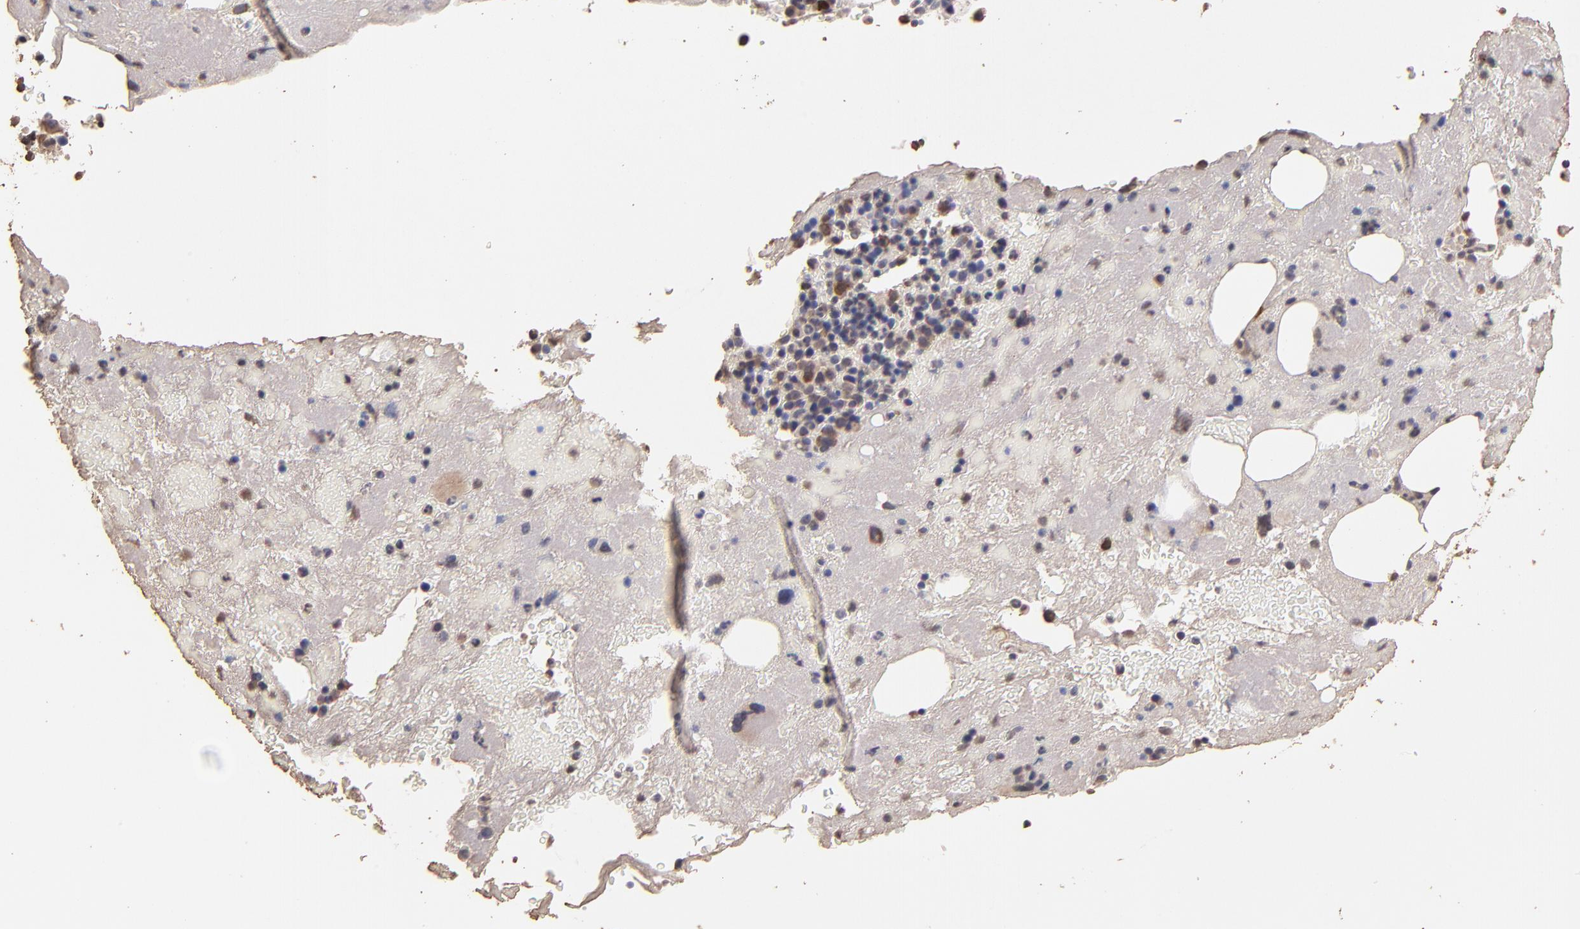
{"staining": {"intensity": "moderate", "quantity": "25%-75%", "location": "cytoplasmic/membranous"}, "tissue": "bone marrow", "cell_type": "Hematopoietic cells", "image_type": "normal", "snomed": [{"axis": "morphology", "description": "Normal tissue, NOS"}, {"axis": "topography", "description": "Bone marrow"}], "caption": "Normal bone marrow demonstrates moderate cytoplasmic/membranous positivity in approximately 25%-75% of hematopoietic cells, visualized by immunohistochemistry. The protein of interest is stained brown, and the nuclei are stained in blue (DAB (3,3'-diaminobenzidine) IHC with brightfield microscopy, high magnification).", "gene": "OPHN1", "patient": {"sex": "male", "age": 76}}